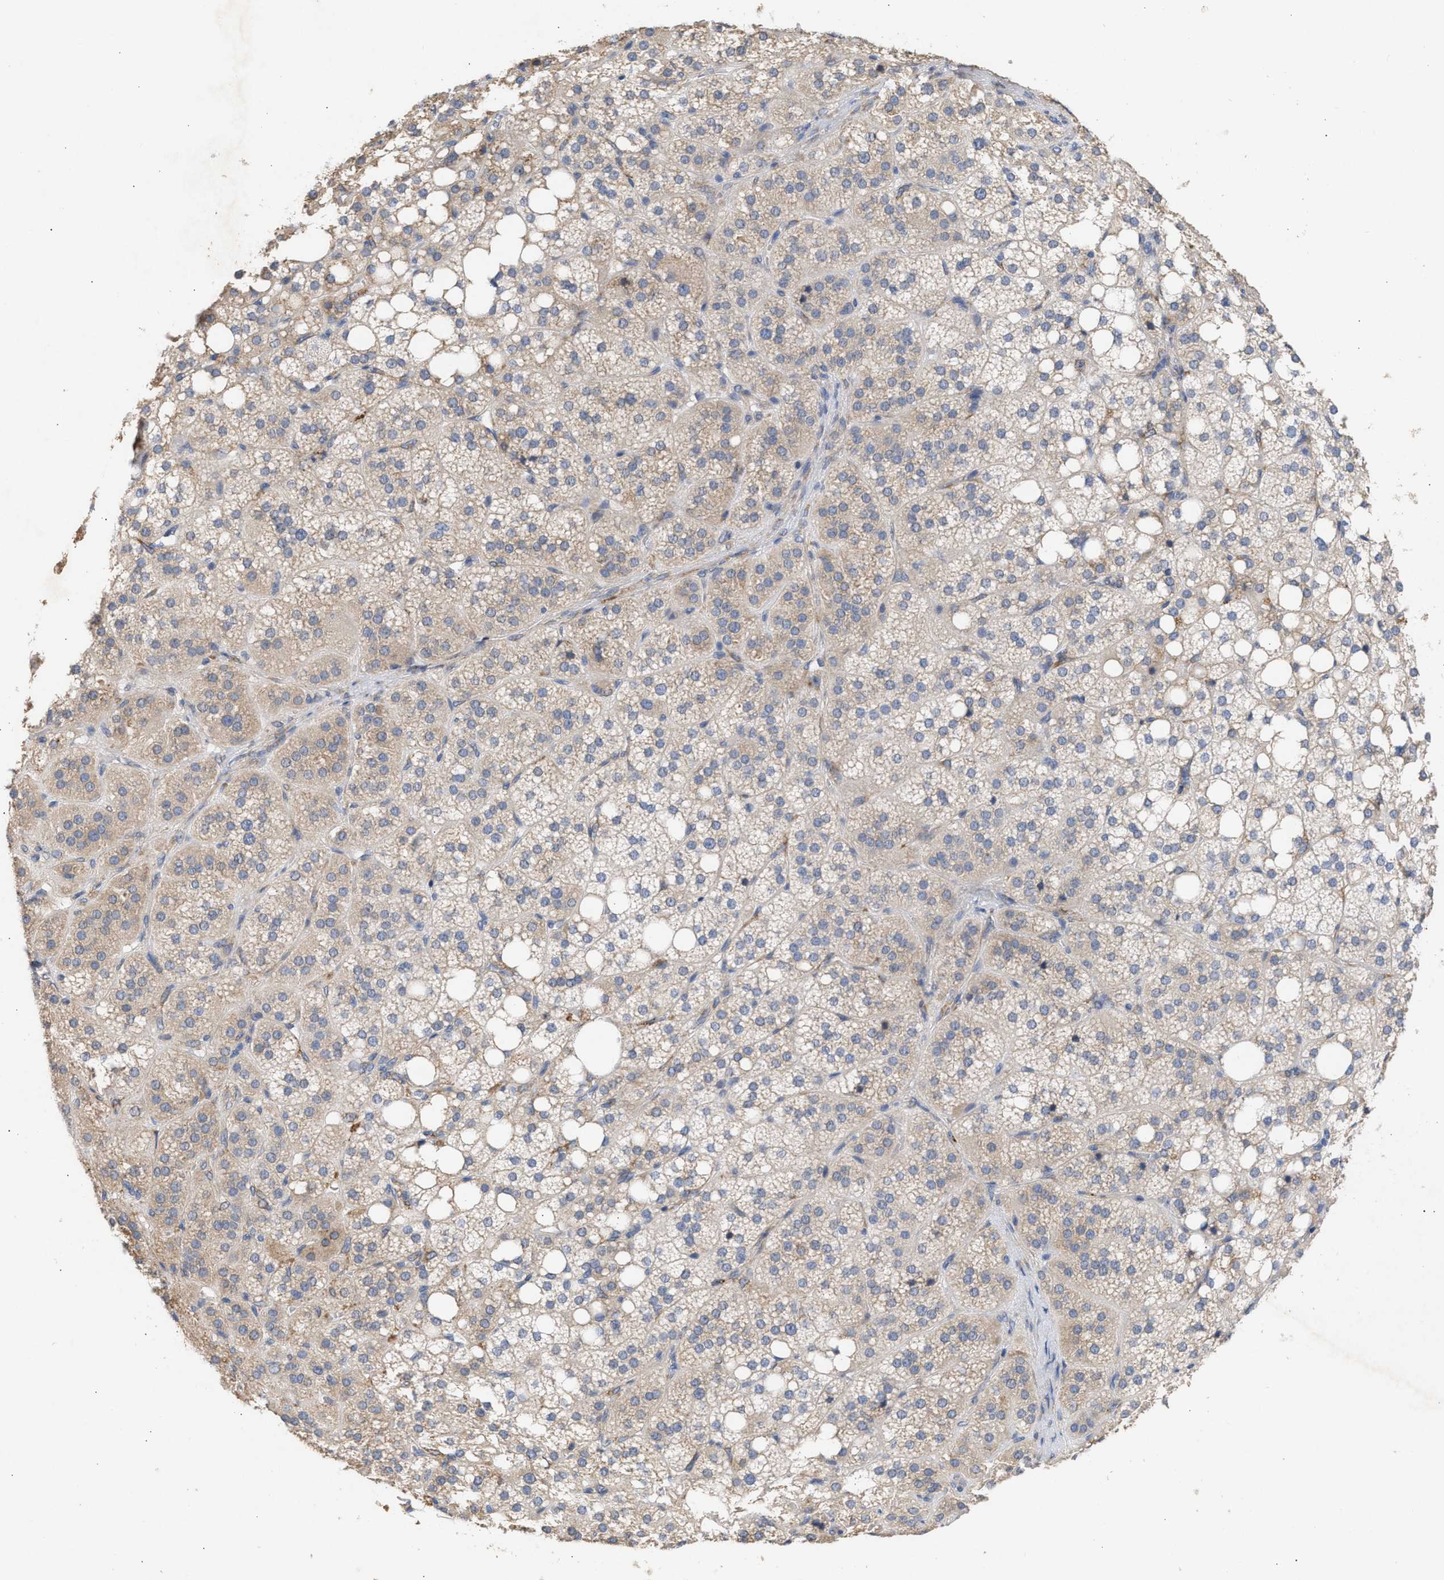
{"staining": {"intensity": "weak", "quantity": "<25%", "location": "cytoplasmic/membranous"}, "tissue": "adrenal gland", "cell_type": "Glandular cells", "image_type": "normal", "snomed": [{"axis": "morphology", "description": "Normal tissue, NOS"}, {"axis": "topography", "description": "Adrenal gland"}], "caption": "Glandular cells are negative for brown protein staining in benign adrenal gland. Nuclei are stained in blue.", "gene": "SELENOM", "patient": {"sex": "female", "age": 59}}